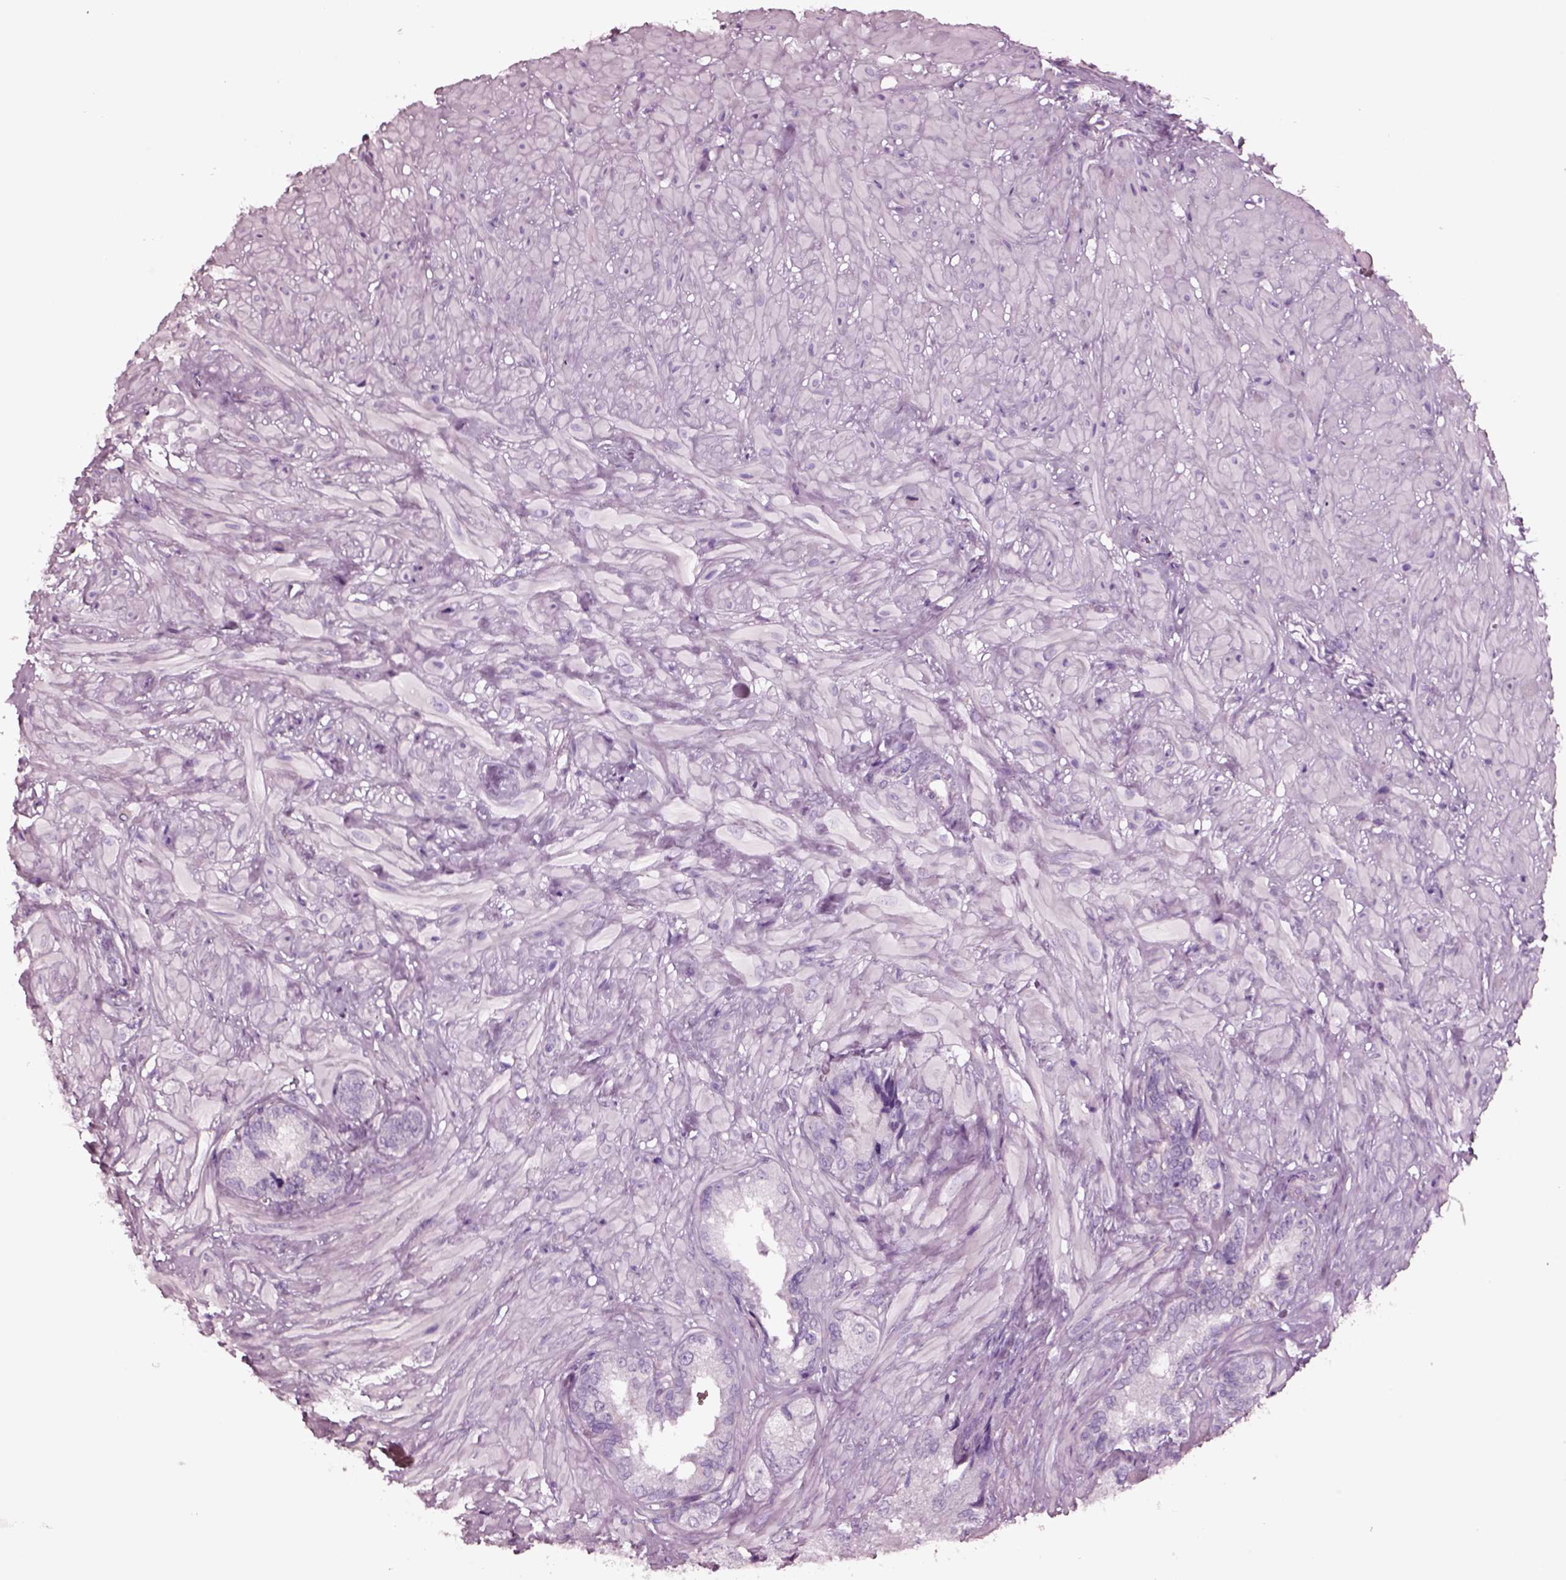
{"staining": {"intensity": "negative", "quantity": "none", "location": "none"}, "tissue": "seminal vesicle", "cell_type": "Glandular cells", "image_type": "normal", "snomed": [{"axis": "morphology", "description": "Normal tissue, NOS"}, {"axis": "topography", "description": "Seminal veicle"}], "caption": "The IHC image has no significant staining in glandular cells of seminal vesicle. (DAB (3,3'-diaminobenzidine) IHC, high magnification).", "gene": "NMRK2", "patient": {"sex": "male", "age": 72}}